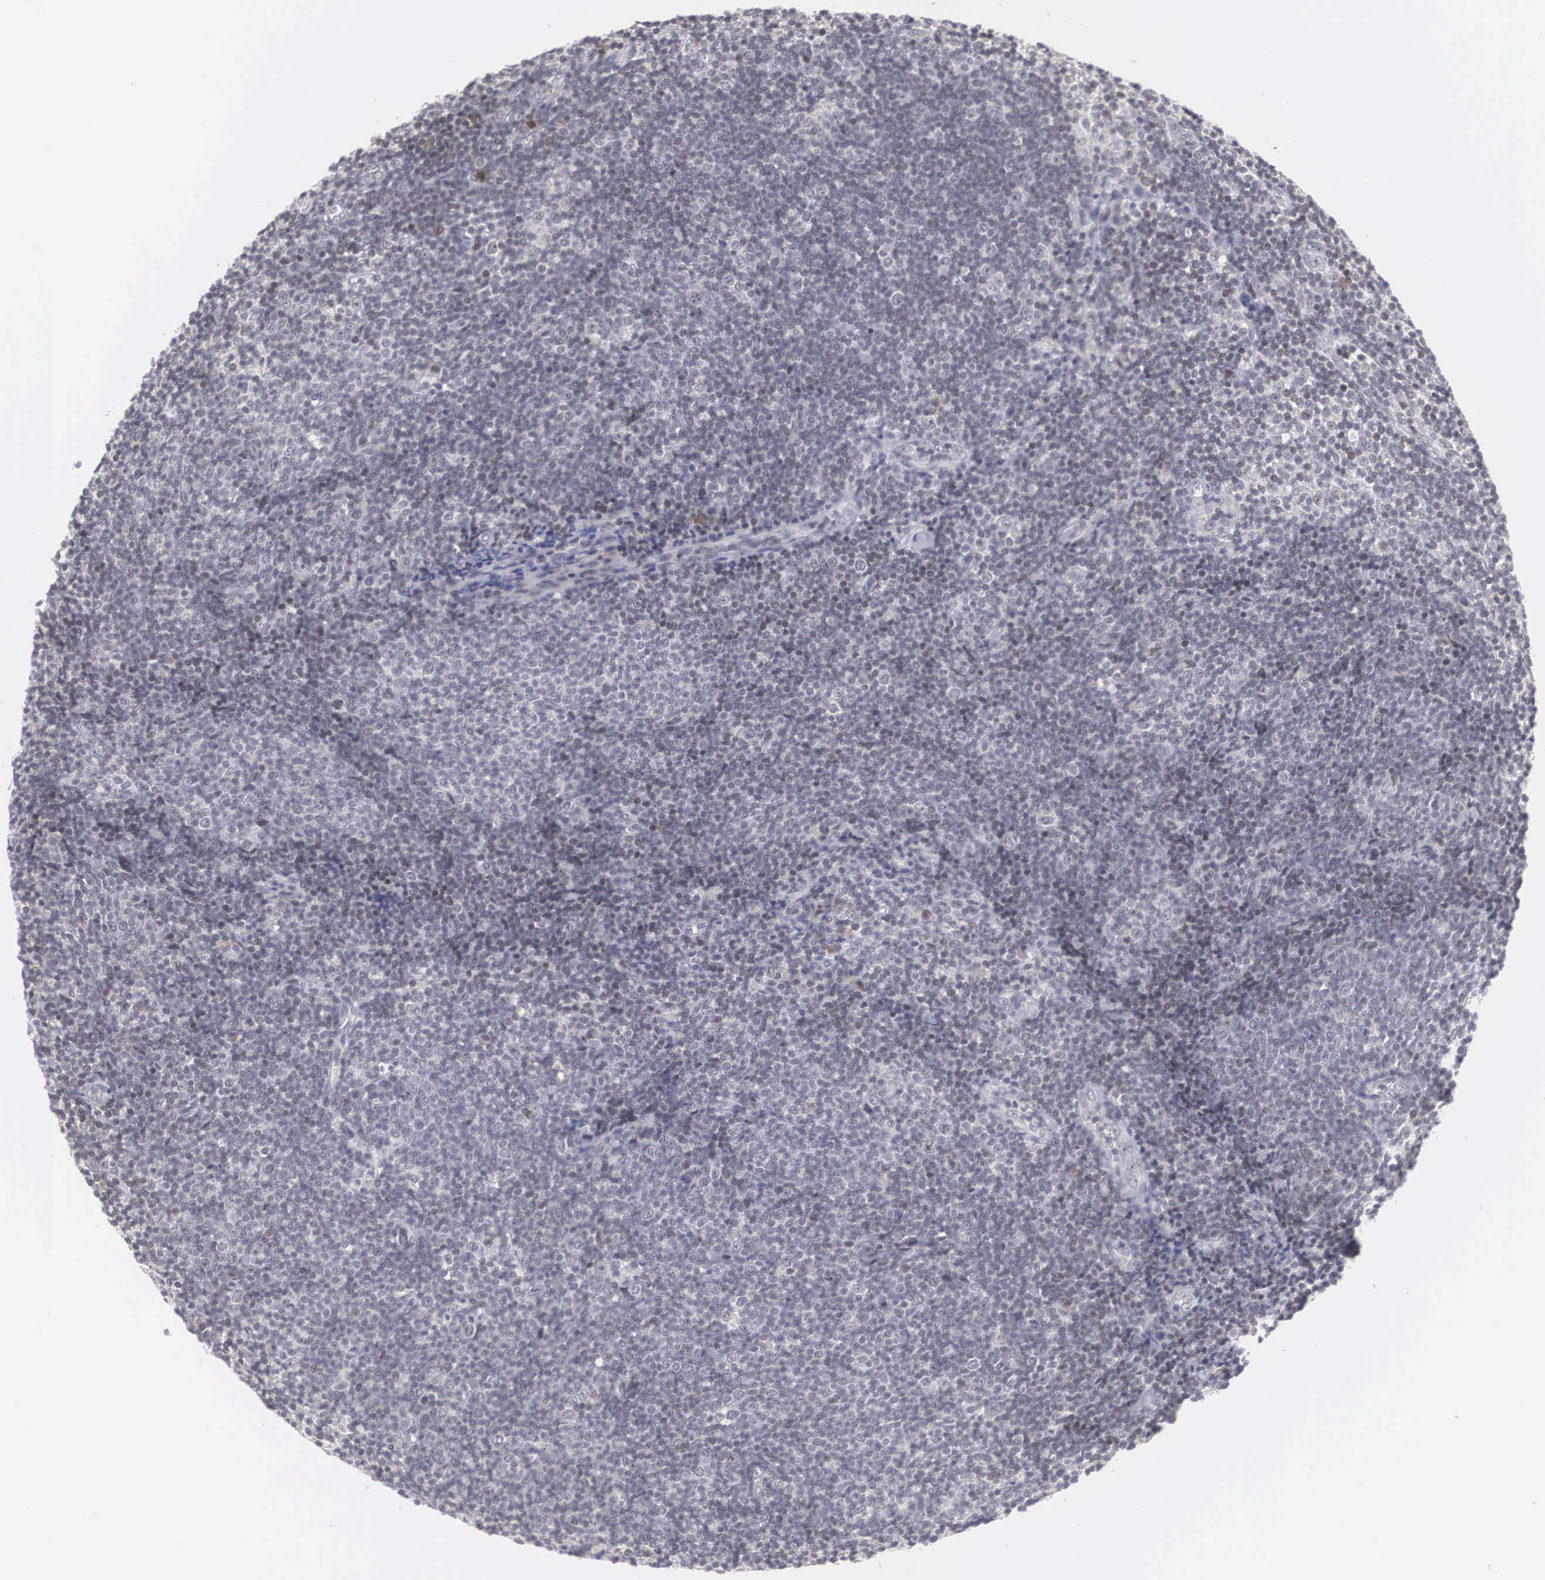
{"staining": {"intensity": "negative", "quantity": "none", "location": "none"}, "tissue": "lymphoma", "cell_type": "Tumor cells", "image_type": "cancer", "snomed": [{"axis": "morphology", "description": "Malignant lymphoma, non-Hodgkin's type, Low grade"}, {"axis": "topography", "description": "Lymph node"}], "caption": "DAB (3,3'-diaminobenzidine) immunohistochemical staining of lymphoma reveals no significant staining in tumor cells.", "gene": "WDR89", "patient": {"sex": "male", "age": 49}}